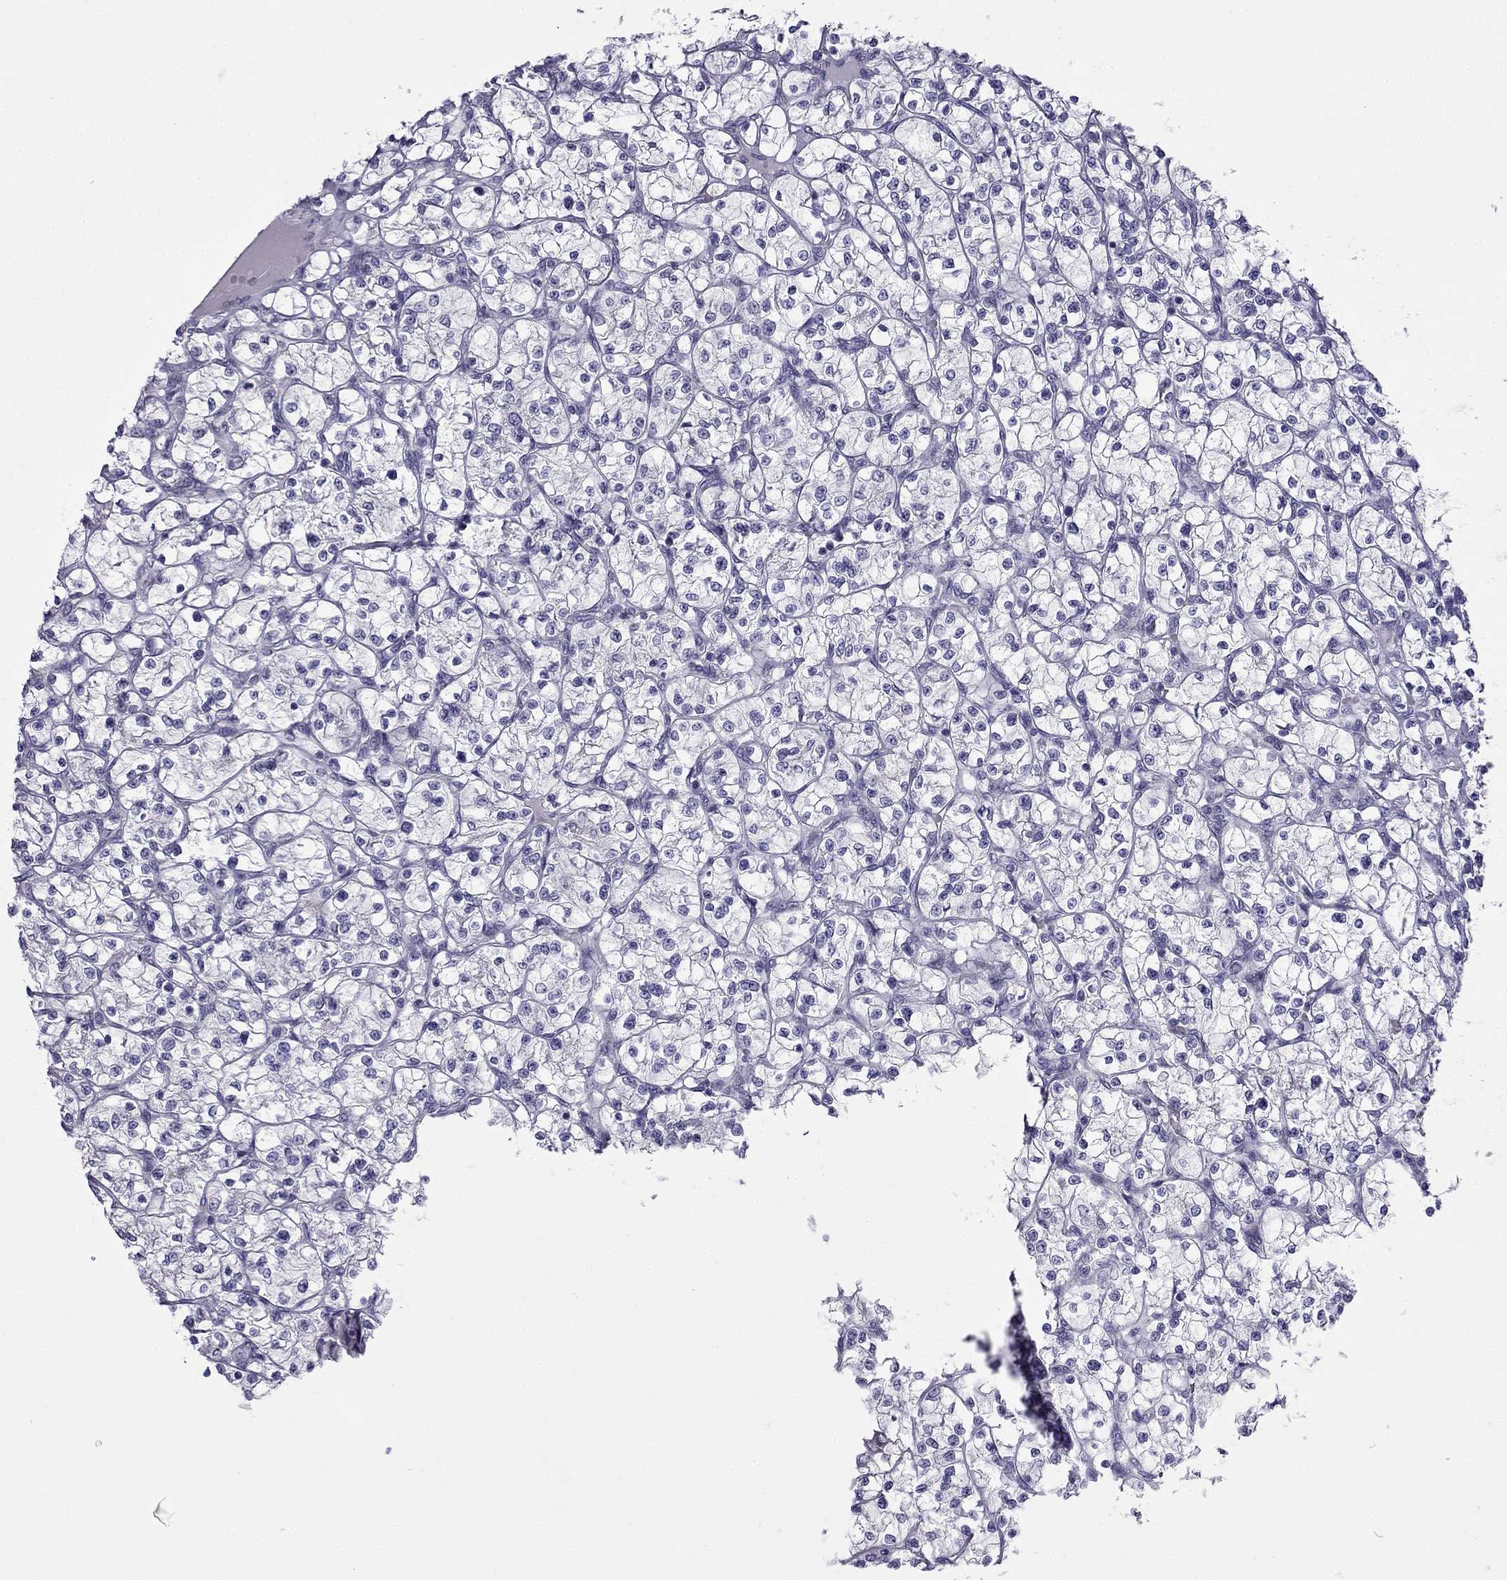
{"staining": {"intensity": "negative", "quantity": "none", "location": "none"}, "tissue": "renal cancer", "cell_type": "Tumor cells", "image_type": "cancer", "snomed": [{"axis": "morphology", "description": "Adenocarcinoma, NOS"}, {"axis": "topography", "description": "Kidney"}], "caption": "DAB immunohistochemical staining of renal adenocarcinoma exhibits no significant expression in tumor cells. (IHC, brightfield microscopy, high magnification).", "gene": "POM121L12", "patient": {"sex": "female", "age": 64}}